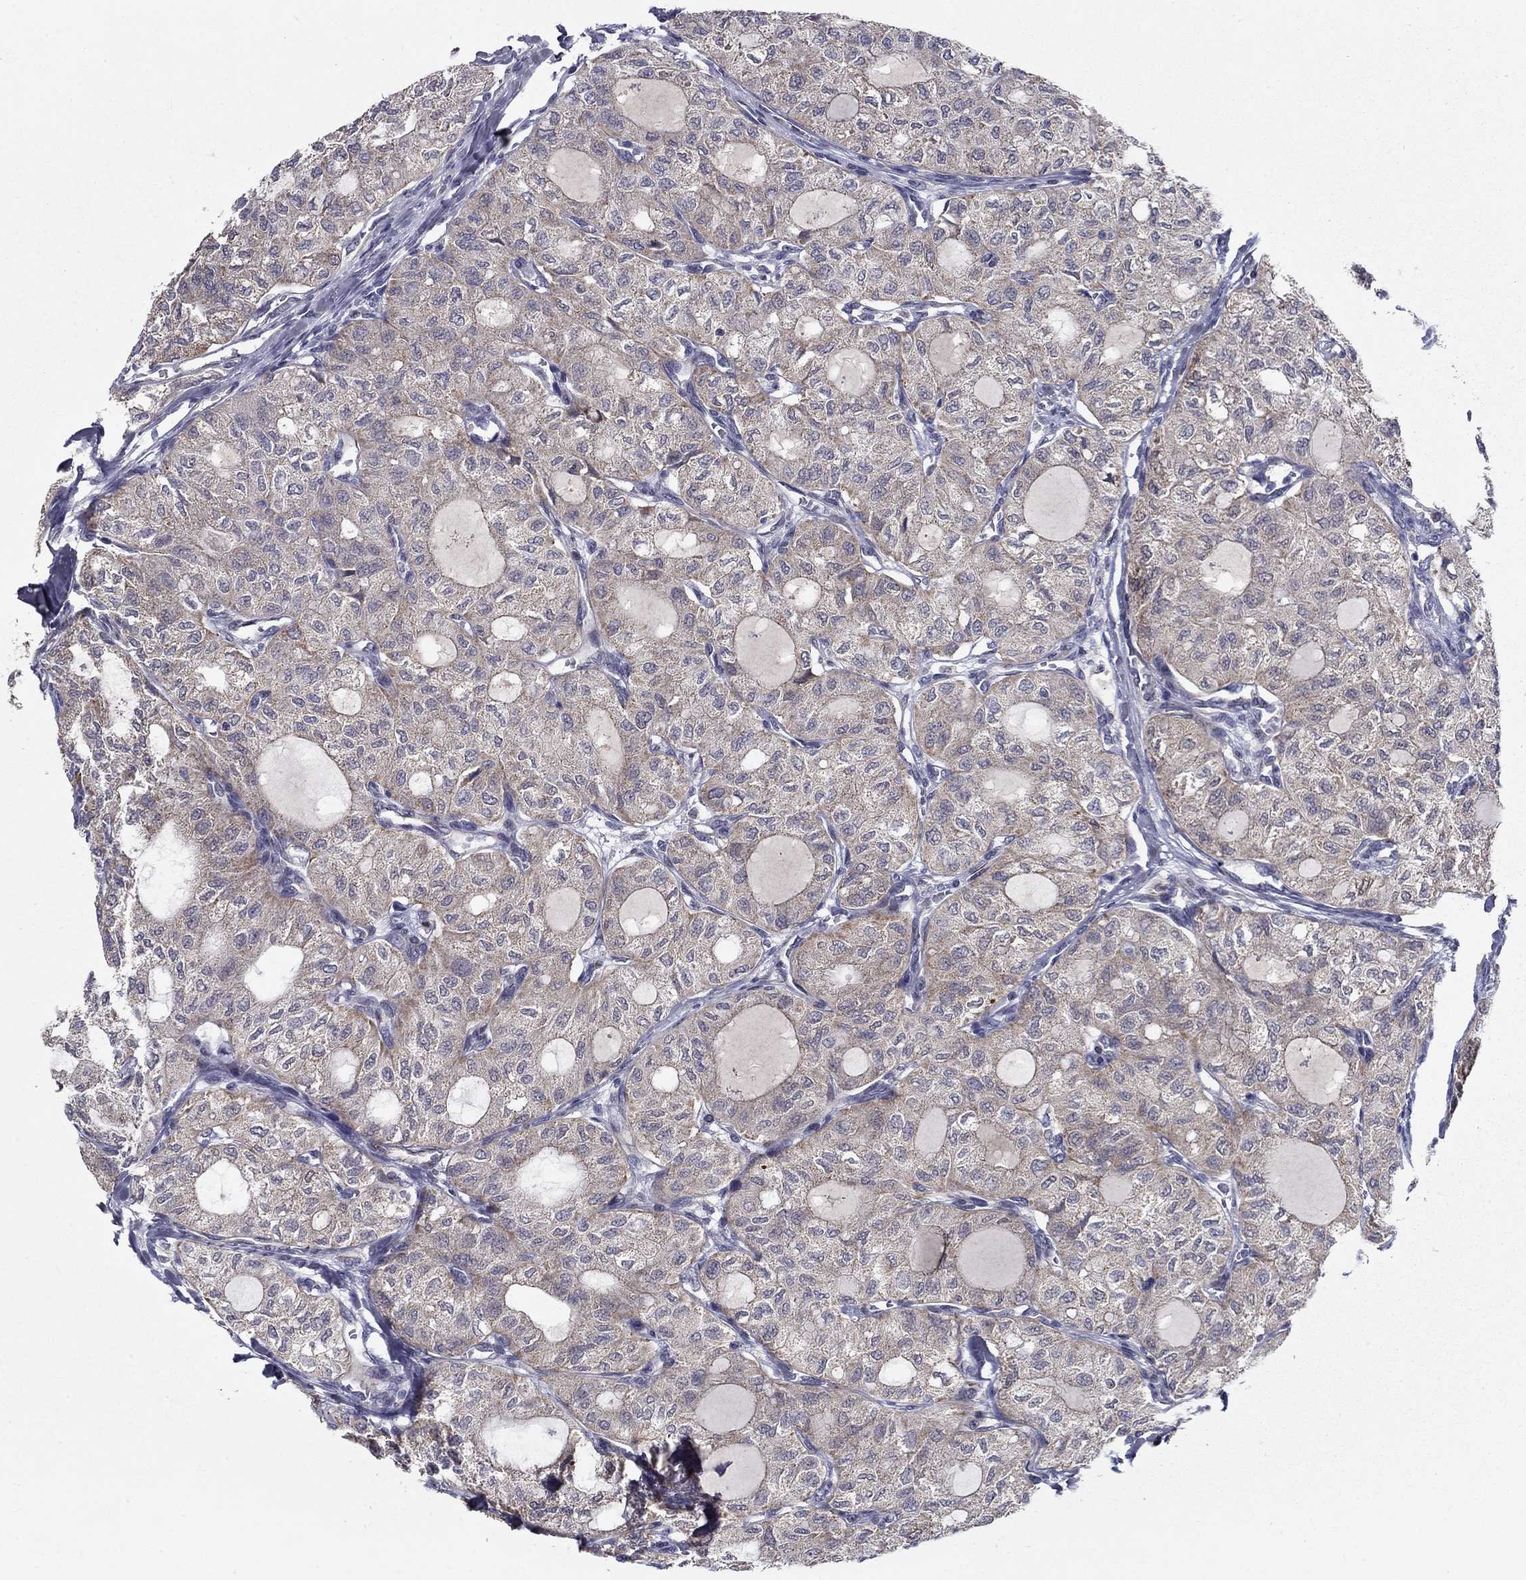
{"staining": {"intensity": "moderate", "quantity": "<25%", "location": "cytoplasmic/membranous"}, "tissue": "thyroid cancer", "cell_type": "Tumor cells", "image_type": "cancer", "snomed": [{"axis": "morphology", "description": "Follicular adenoma carcinoma, NOS"}, {"axis": "topography", "description": "Thyroid gland"}], "caption": "Immunohistochemistry (IHC) micrograph of neoplastic tissue: thyroid cancer stained using immunohistochemistry displays low levels of moderate protein expression localized specifically in the cytoplasmic/membranous of tumor cells, appearing as a cytoplasmic/membranous brown color.", "gene": "LACTB2", "patient": {"sex": "male", "age": 75}}